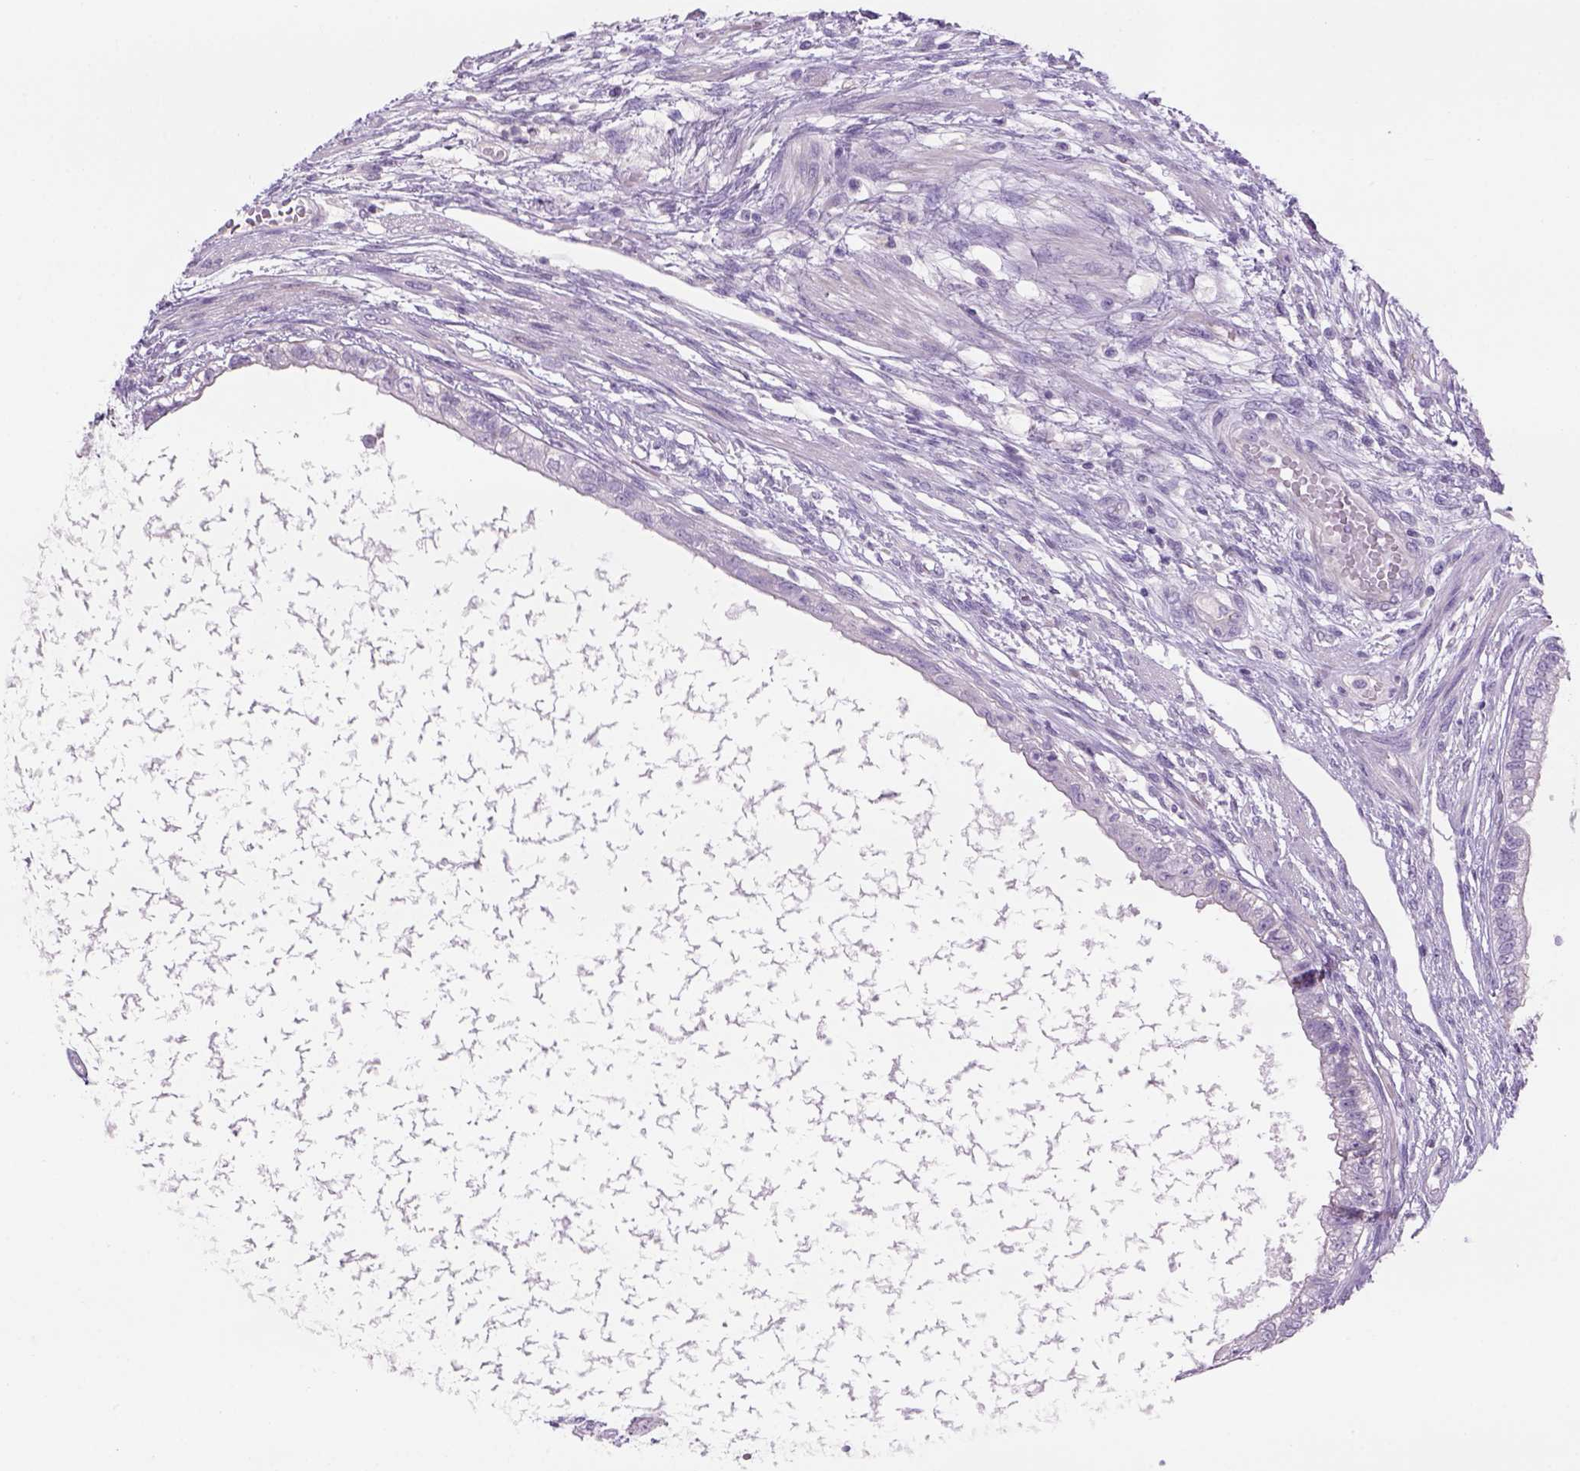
{"staining": {"intensity": "negative", "quantity": "none", "location": "none"}, "tissue": "testis cancer", "cell_type": "Tumor cells", "image_type": "cancer", "snomed": [{"axis": "morphology", "description": "Carcinoma, Embryonal, NOS"}, {"axis": "topography", "description": "Testis"}], "caption": "High magnification brightfield microscopy of testis cancer (embryonal carcinoma) stained with DAB (3,3'-diaminobenzidine) (brown) and counterstained with hematoxylin (blue): tumor cells show no significant staining.", "gene": "TENM4", "patient": {"sex": "male", "age": 26}}